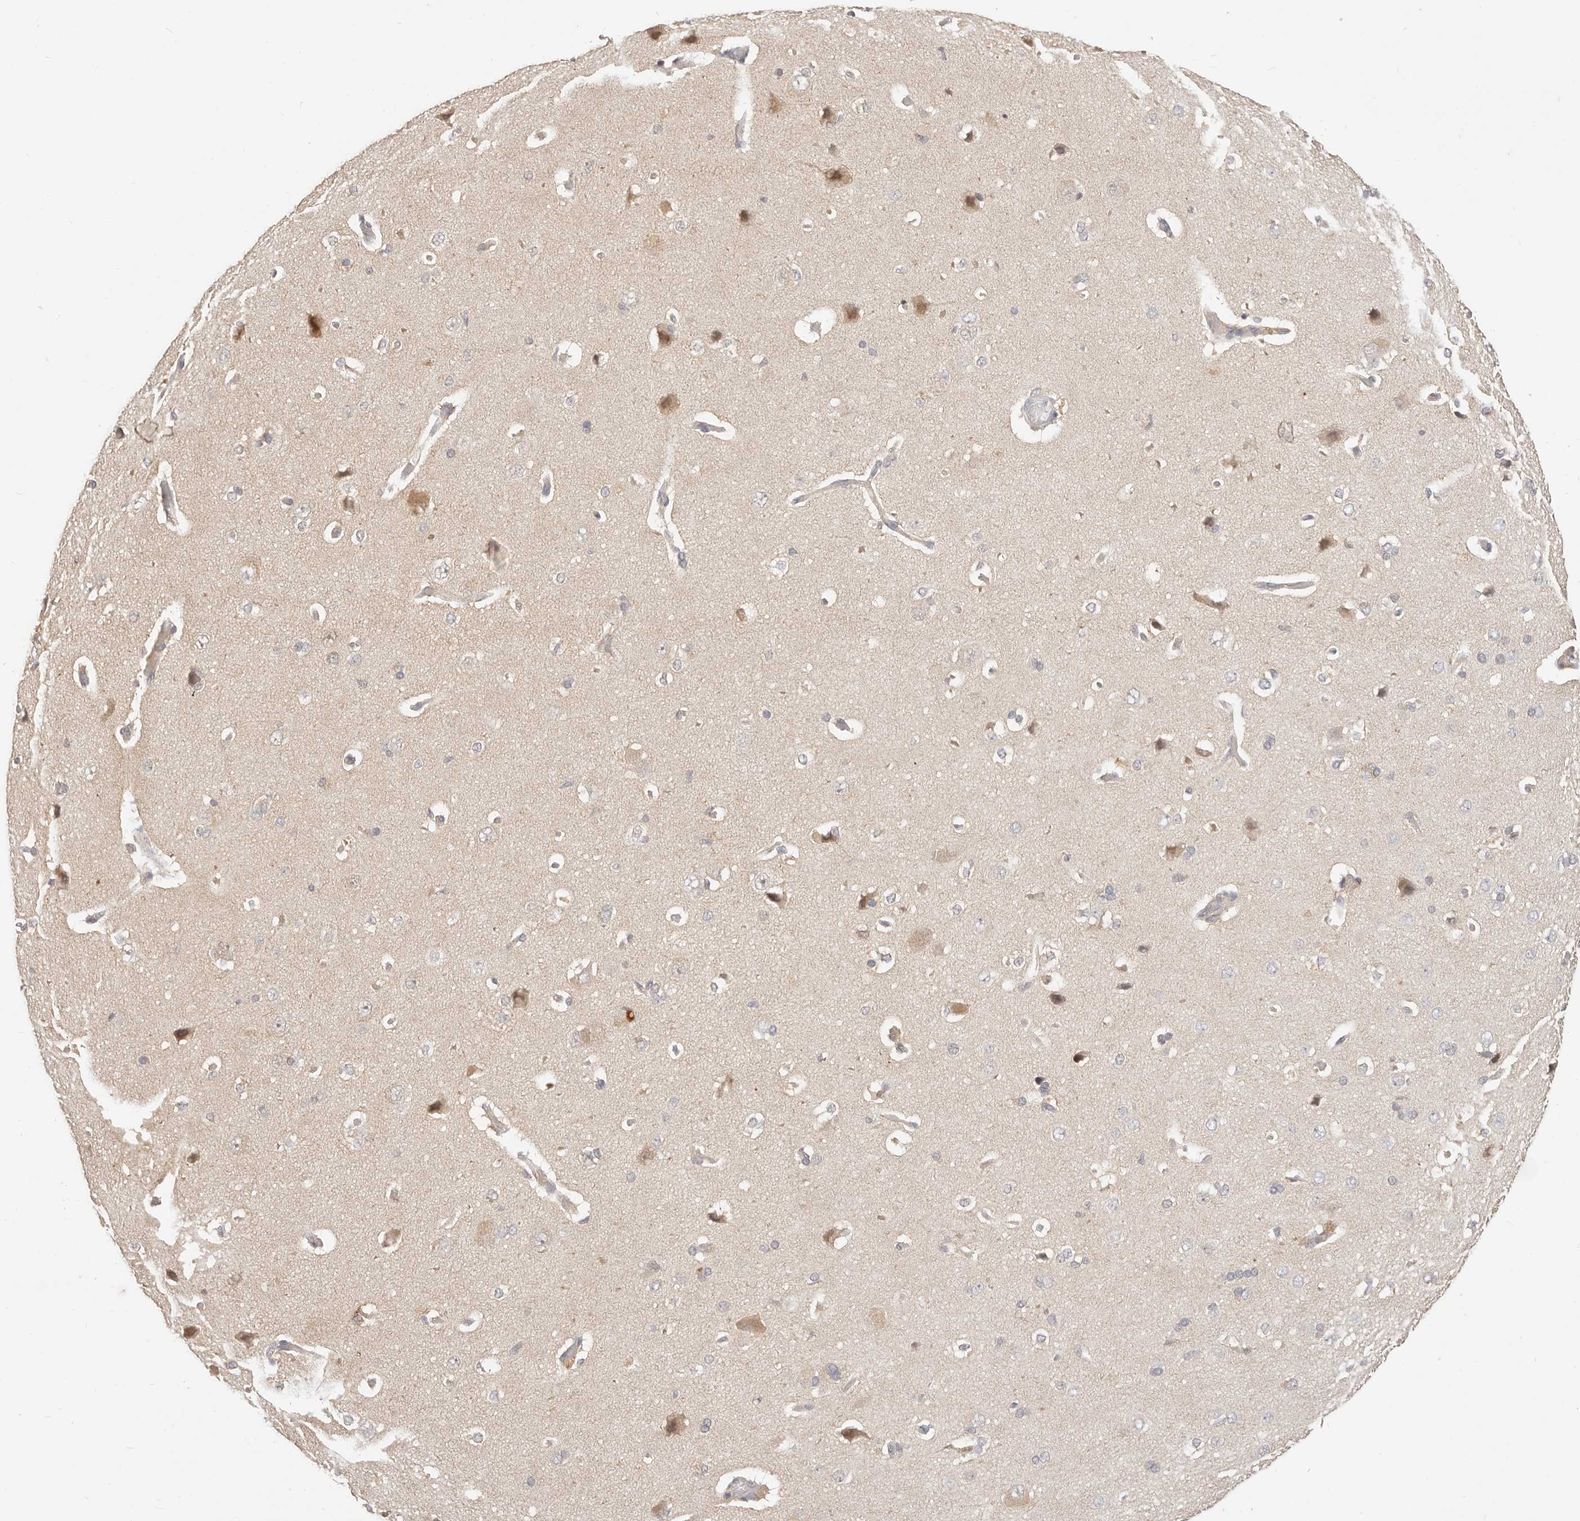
{"staining": {"intensity": "weak", "quantity": "25%-75%", "location": "nuclear"}, "tissue": "cerebral cortex", "cell_type": "Endothelial cells", "image_type": "normal", "snomed": [{"axis": "morphology", "description": "Normal tissue, NOS"}, {"axis": "topography", "description": "Cerebral cortex"}], "caption": "Immunohistochemical staining of unremarkable human cerebral cortex reveals low levels of weak nuclear positivity in approximately 25%-75% of endothelial cells.", "gene": "DTNBP1", "patient": {"sex": "male", "age": 62}}